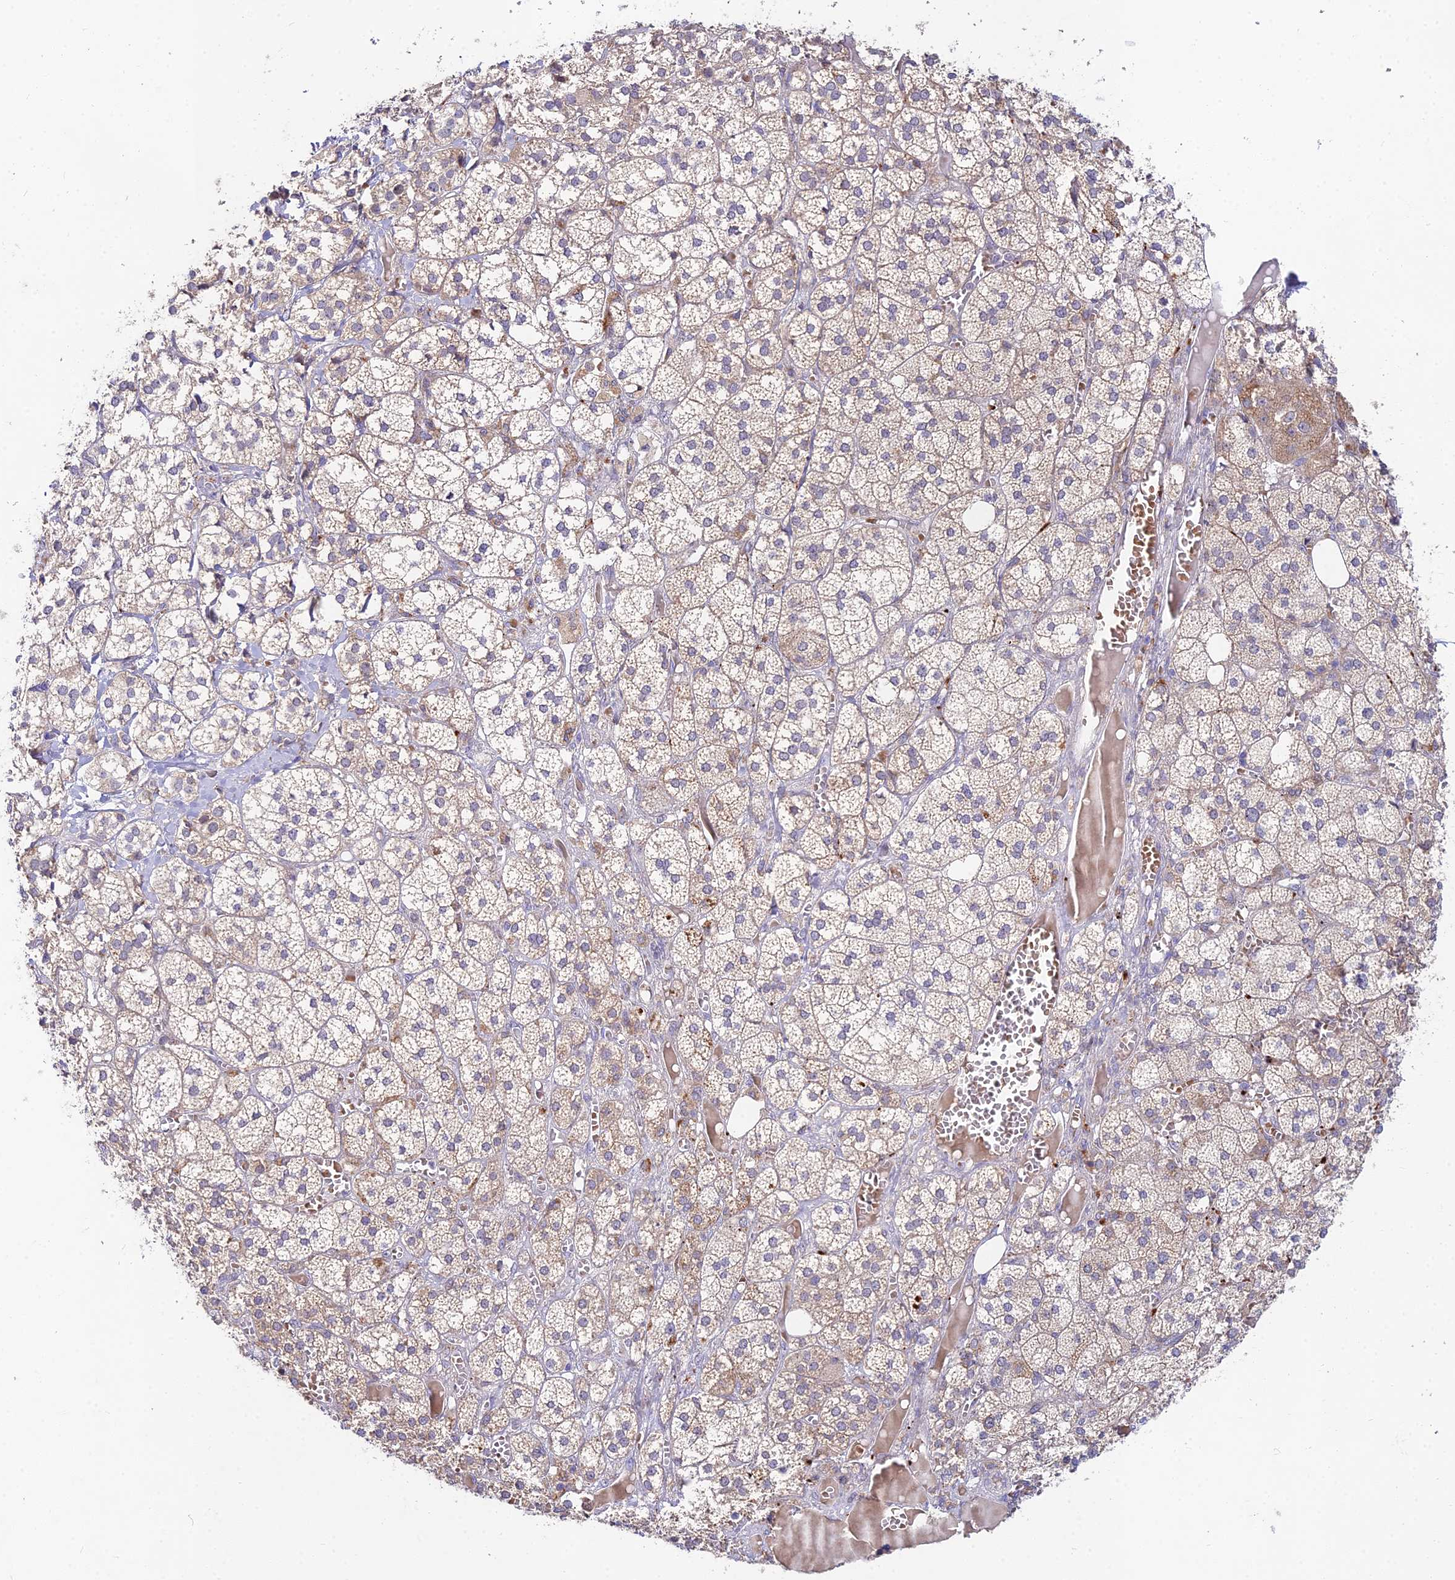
{"staining": {"intensity": "moderate", "quantity": ">75%", "location": "cytoplasmic/membranous"}, "tissue": "adrenal gland", "cell_type": "Glandular cells", "image_type": "normal", "snomed": [{"axis": "morphology", "description": "Normal tissue, NOS"}, {"axis": "topography", "description": "Adrenal gland"}], "caption": "Immunohistochemical staining of benign human adrenal gland reveals moderate cytoplasmic/membranous protein positivity in approximately >75% of glandular cells. (Brightfield microscopy of DAB IHC at high magnification).", "gene": "WDR43", "patient": {"sex": "female", "age": 61}}